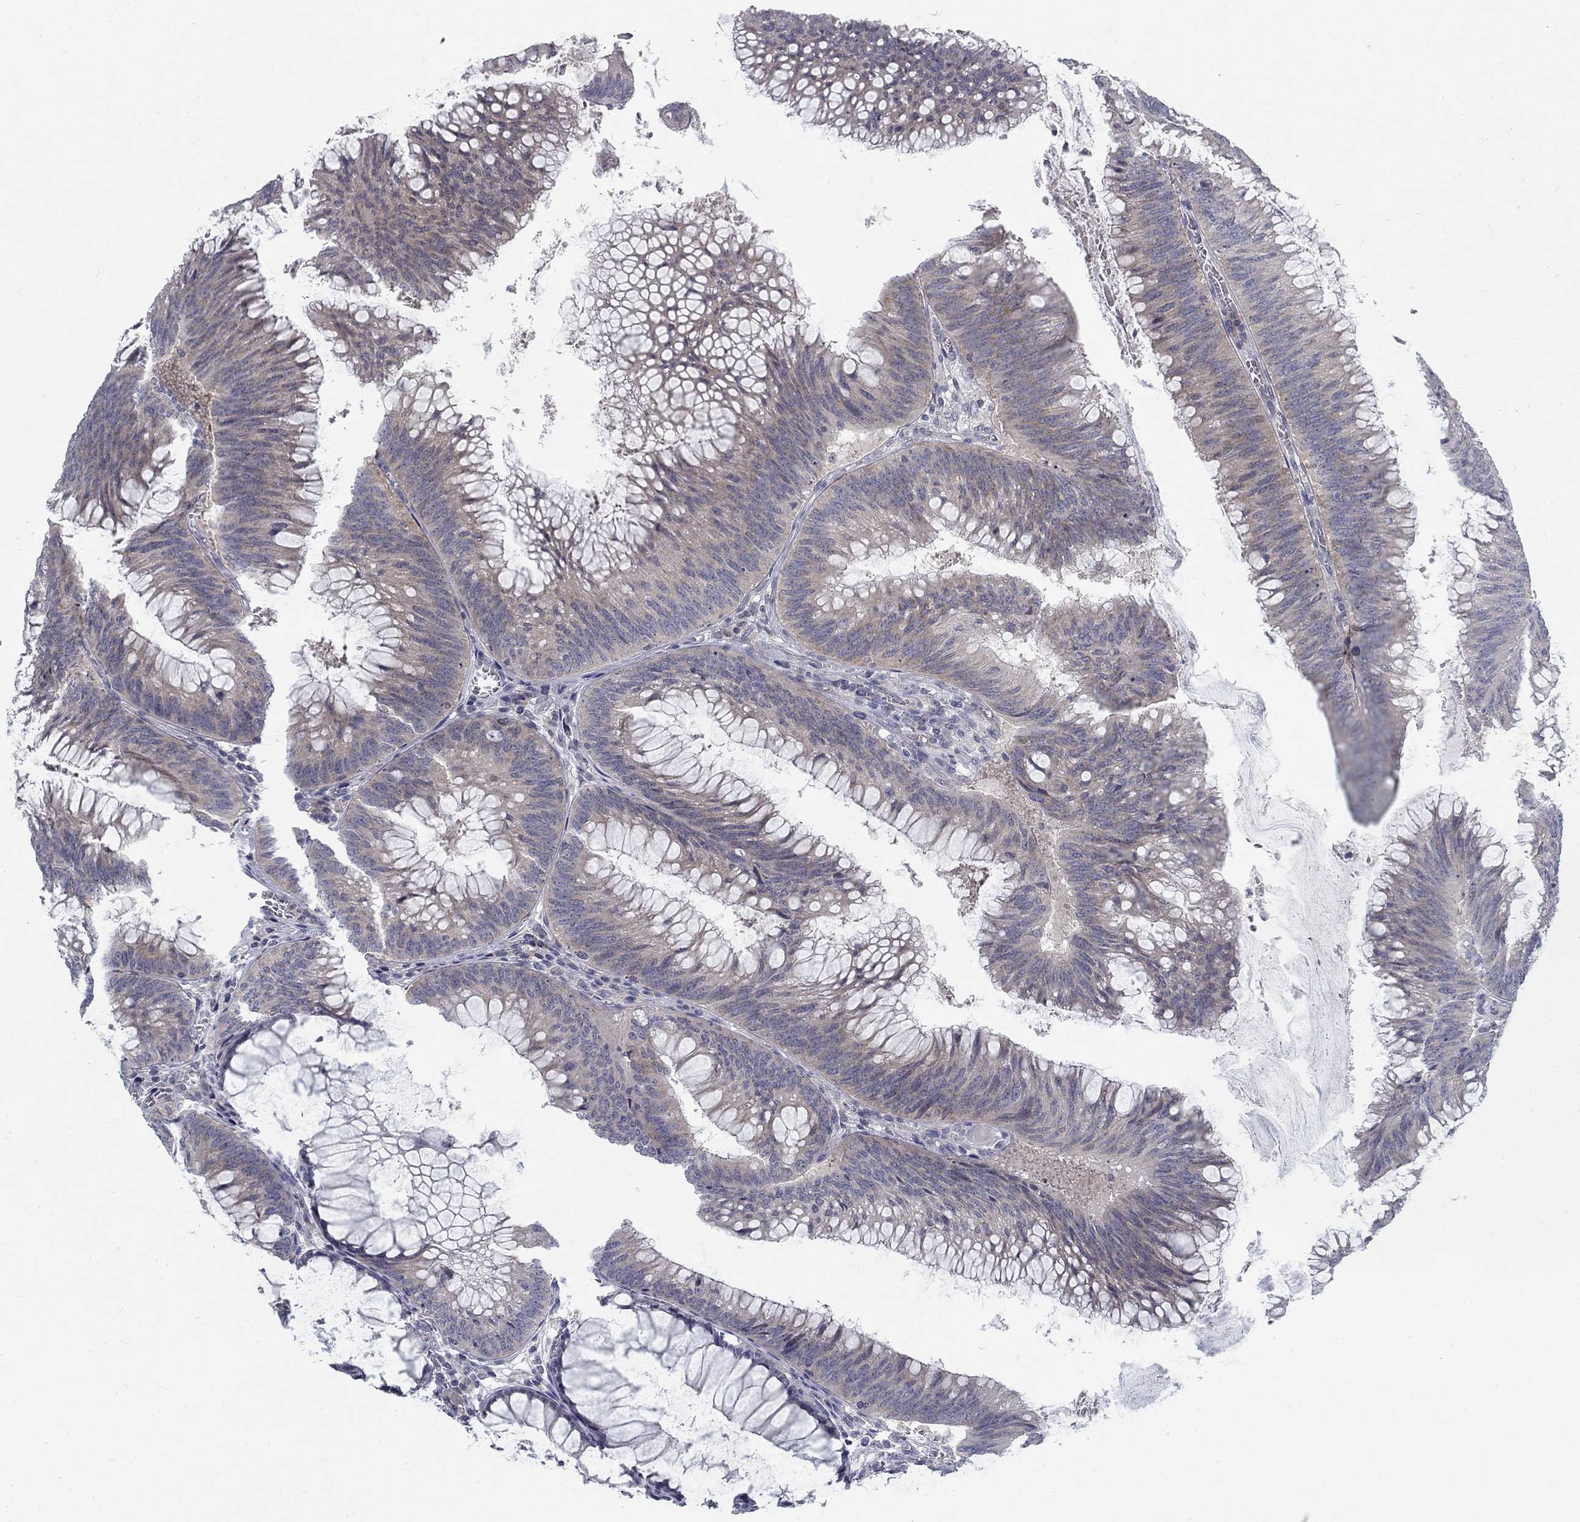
{"staining": {"intensity": "weak", "quantity": "25%-75%", "location": "cytoplasmic/membranous"}, "tissue": "colorectal cancer", "cell_type": "Tumor cells", "image_type": "cancer", "snomed": [{"axis": "morphology", "description": "Adenocarcinoma, NOS"}, {"axis": "topography", "description": "Rectum"}], "caption": "This micrograph demonstrates immunohistochemistry (IHC) staining of human colorectal cancer (adenocarcinoma), with low weak cytoplasmic/membranous positivity in about 25%-75% of tumor cells.", "gene": "ATP1A3", "patient": {"sex": "female", "age": 72}}